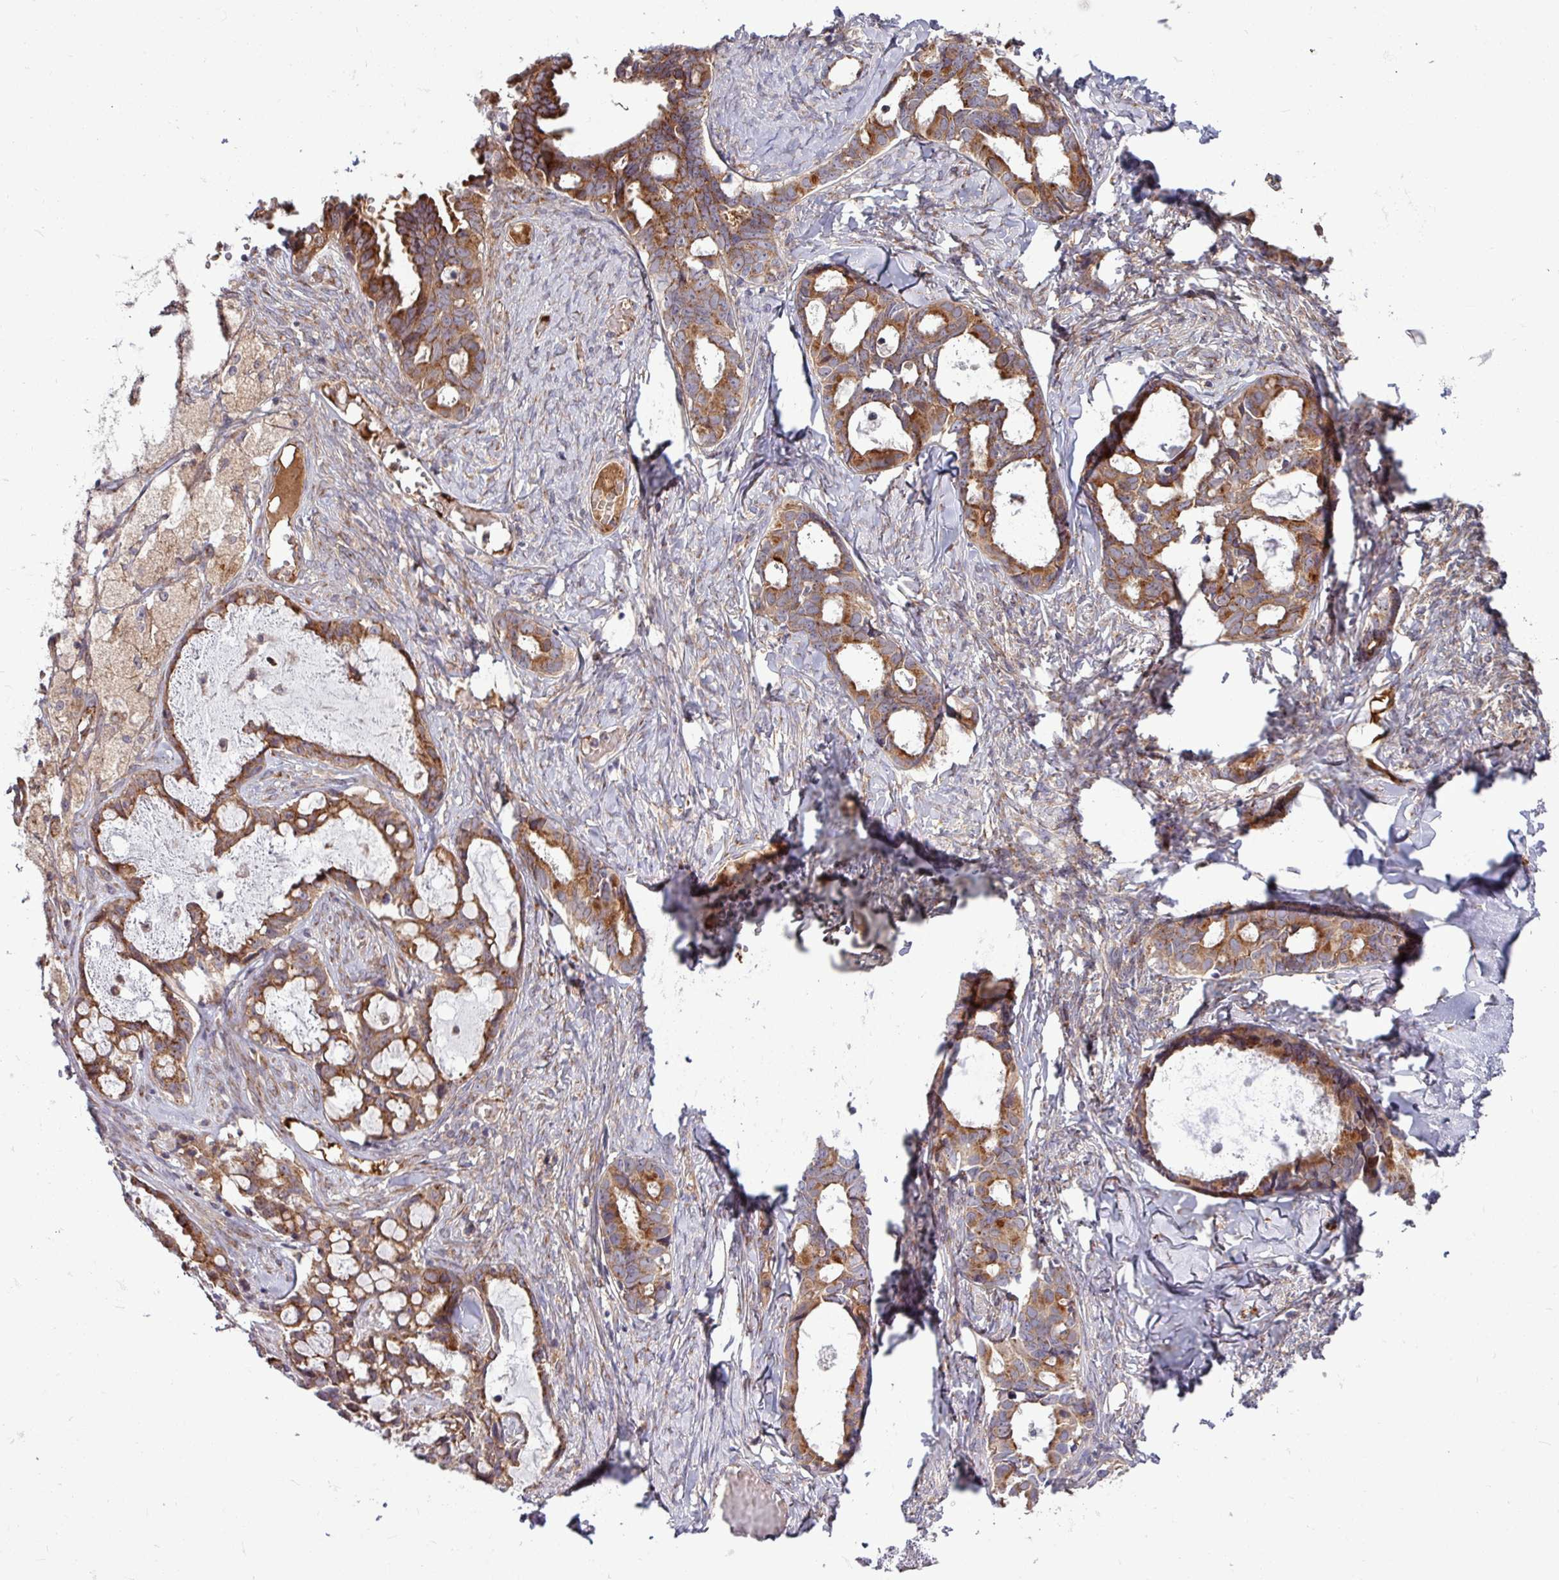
{"staining": {"intensity": "moderate", "quantity": ">75%", "location": "cytoplasmic/membranous"}, "tissue": "ovarian cancer", "cell_type": "Tumor cells", "image_type": "cancer", "snomed": [{"axis": "morphology", "description": "Cystadenocarcinoma, serous, NOS"}, {"axis": "topography", "description": "Ovary"}], "caption": "Immunohistochemical staining of ovarian serous cystadenocarcinoma reveals medium levels of moderate cytoplasmic/membranous positivity in approximately >75% of tumor cells.", "gene": "LSM12", "patient": {"sex": "female", "age": 69}}